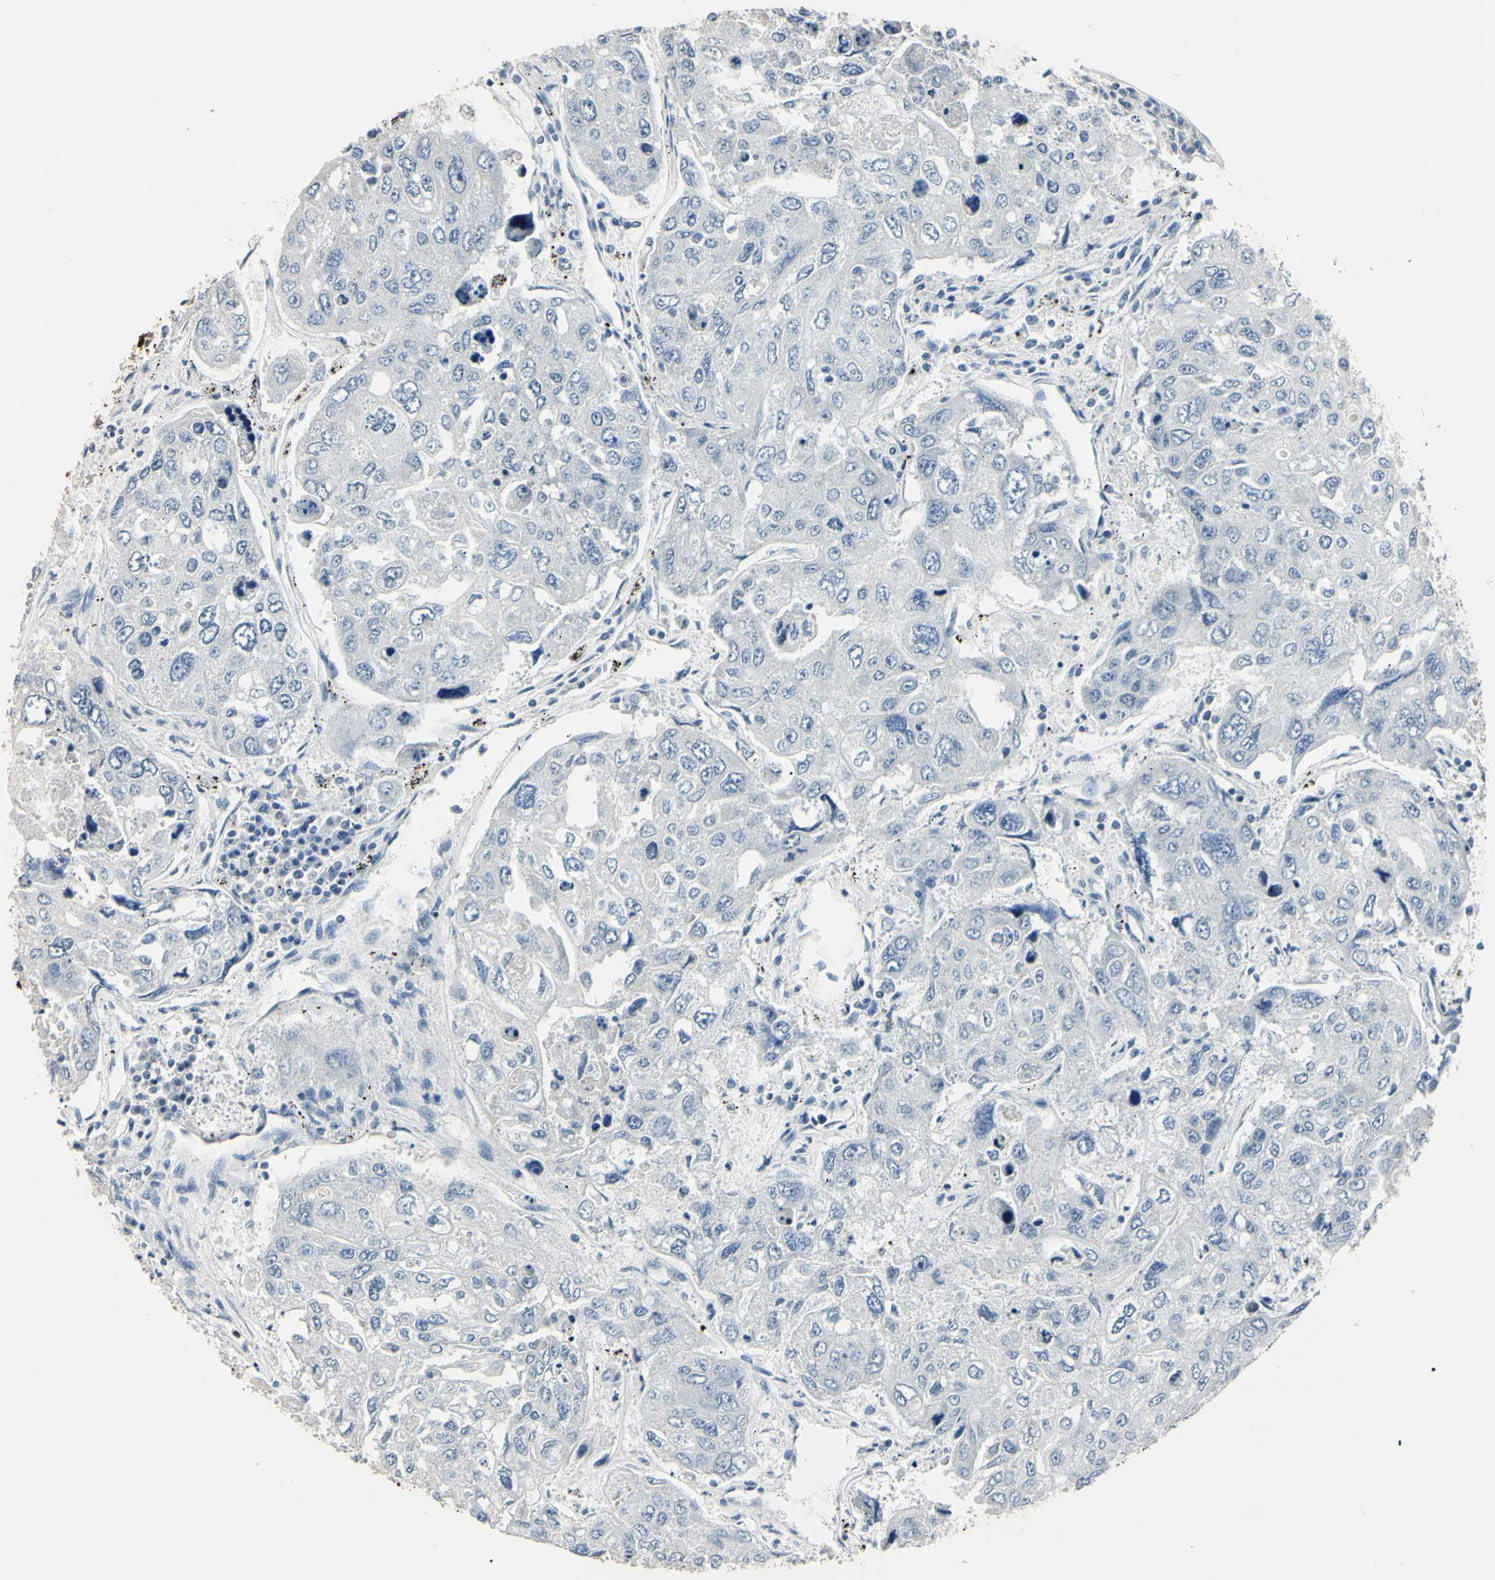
{"staining": {"intensity": "negative", "quantity": "none", "location": "none"}, "tissue": "urothelial cancer", "cell_type": "Tumor cells", "image_type": "cancer", "snomed": [{"axis": "morphology", "description": "Urothelial carcinoma, High grade"}, {"axis": "topography", "description": "Lymph node"}, {"axis": "topography", "description": "Urinary bladder"}], "caption": "Immunohistochemistry (IHC) image of human urothelial cancer stained for a protein (brown), which exhibits no expression in tumor cells.", "gene": "AKR1C3", "patient": {"sex": "male", "age": 51}}